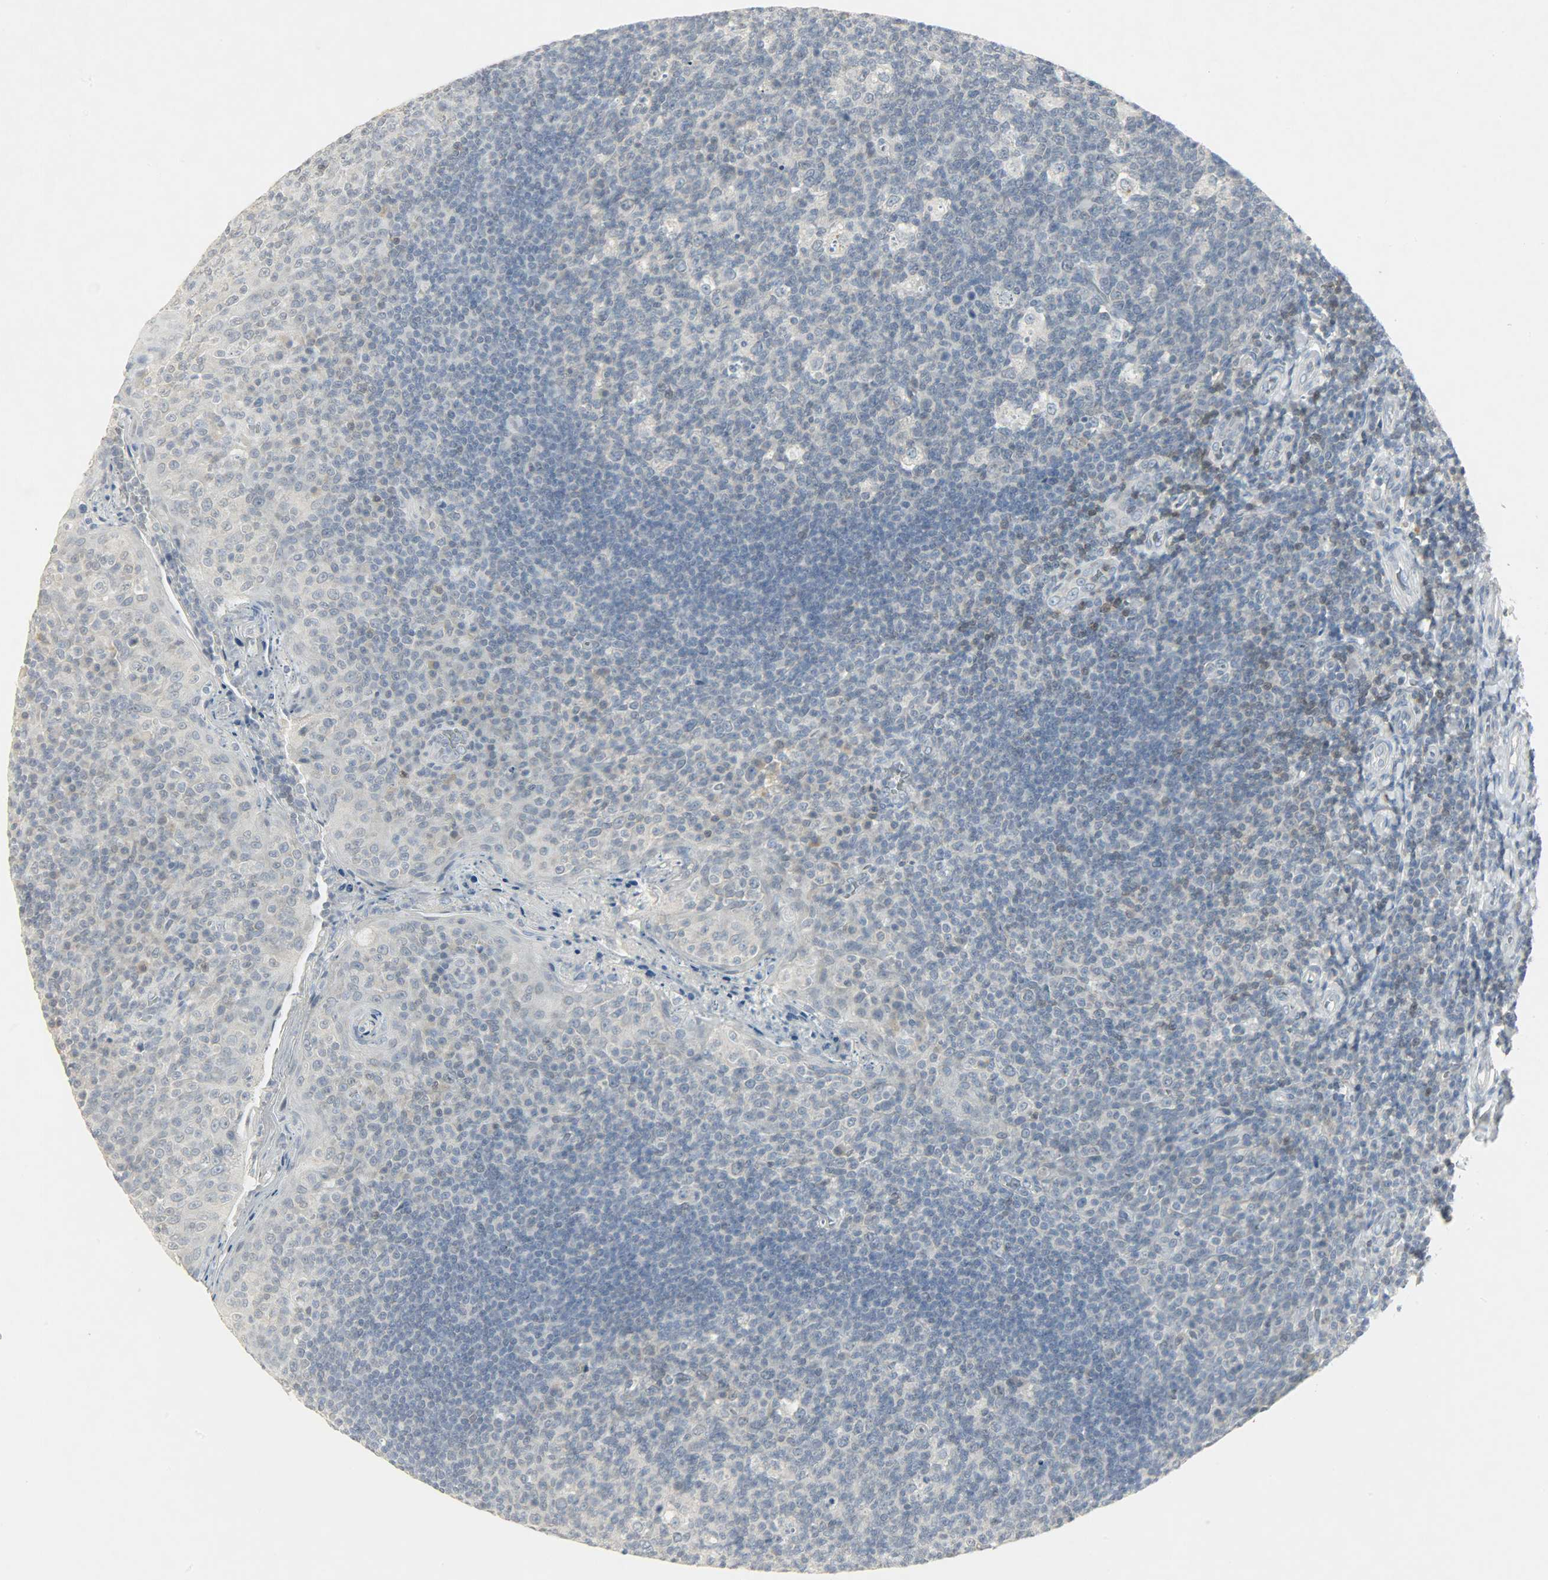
{"staining": {"intensity": "negative", "quantity": "none", "location": "none"}, "tissue": "tonsil", "cell_type": "Germinal center cells", "image_type": "normal", "snomed": [{"axis": "morphology", "description": "Normal tissue, NOS"}, {"axis": "topography", "description": "Tonsil"}], "caption": "Photomicrograph shows no significant protein expression in germinal center cells of unremarkable tonsil.", "gene": "CAMK4", "patient": {"sex": "male", "age": 17}}